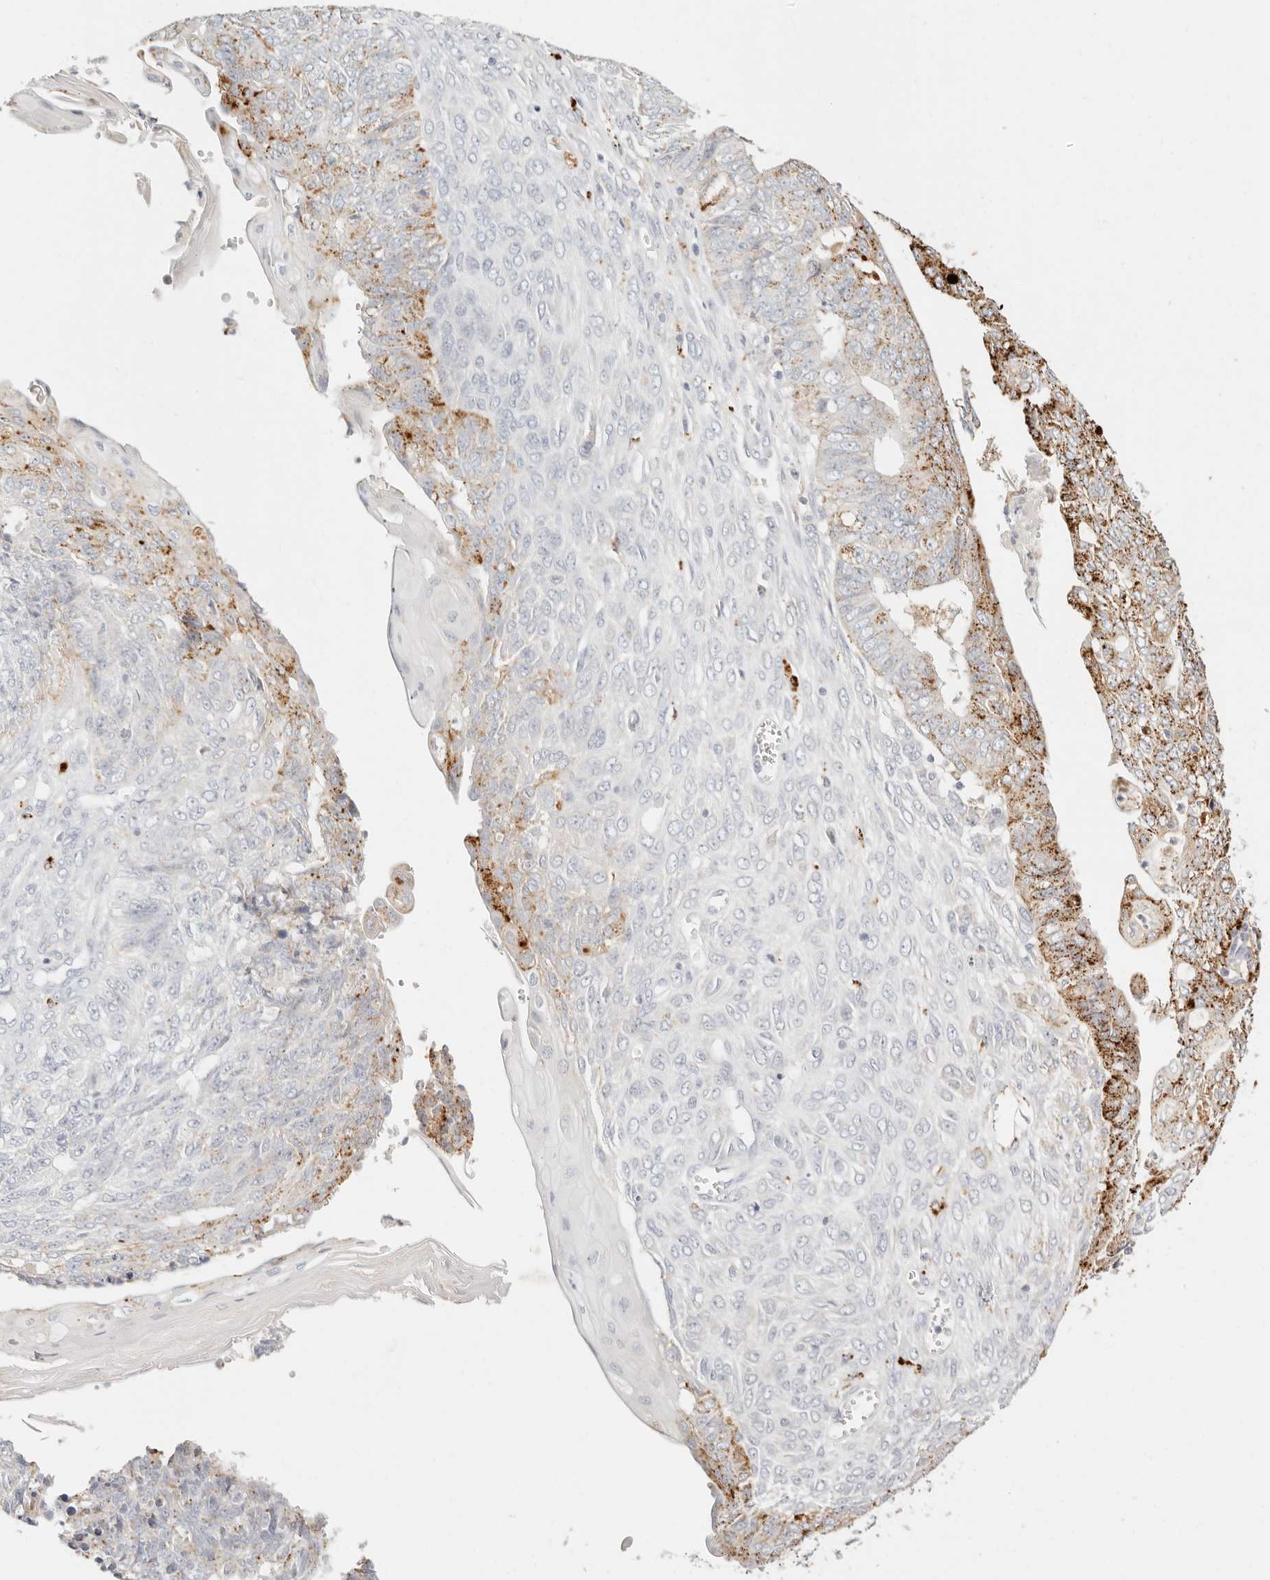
{"staining": {"intensity": "strong", "quantity": "25%-75%", "location": "cytoplasmic/membranous"}, "tissue": "endometrial cancer", "cell_type": "Tumor cells", "image_type": "cancer", "snomed": [{"axis": "morphology", "description": "Adenocarcinoma, NOS"}, {"axis": "topography", "description": "Endometrium"}], "caption": "Endometrial cancer (adenocarcinoma) stained for a protein reveals strong cytoplasmic/membranous positivity in tumor cells. (DAB IHC, brown staining for protein, blue staining for nuclei).", "gene": "RNASET2", "patient": {"sex": "female", "age": 32}}